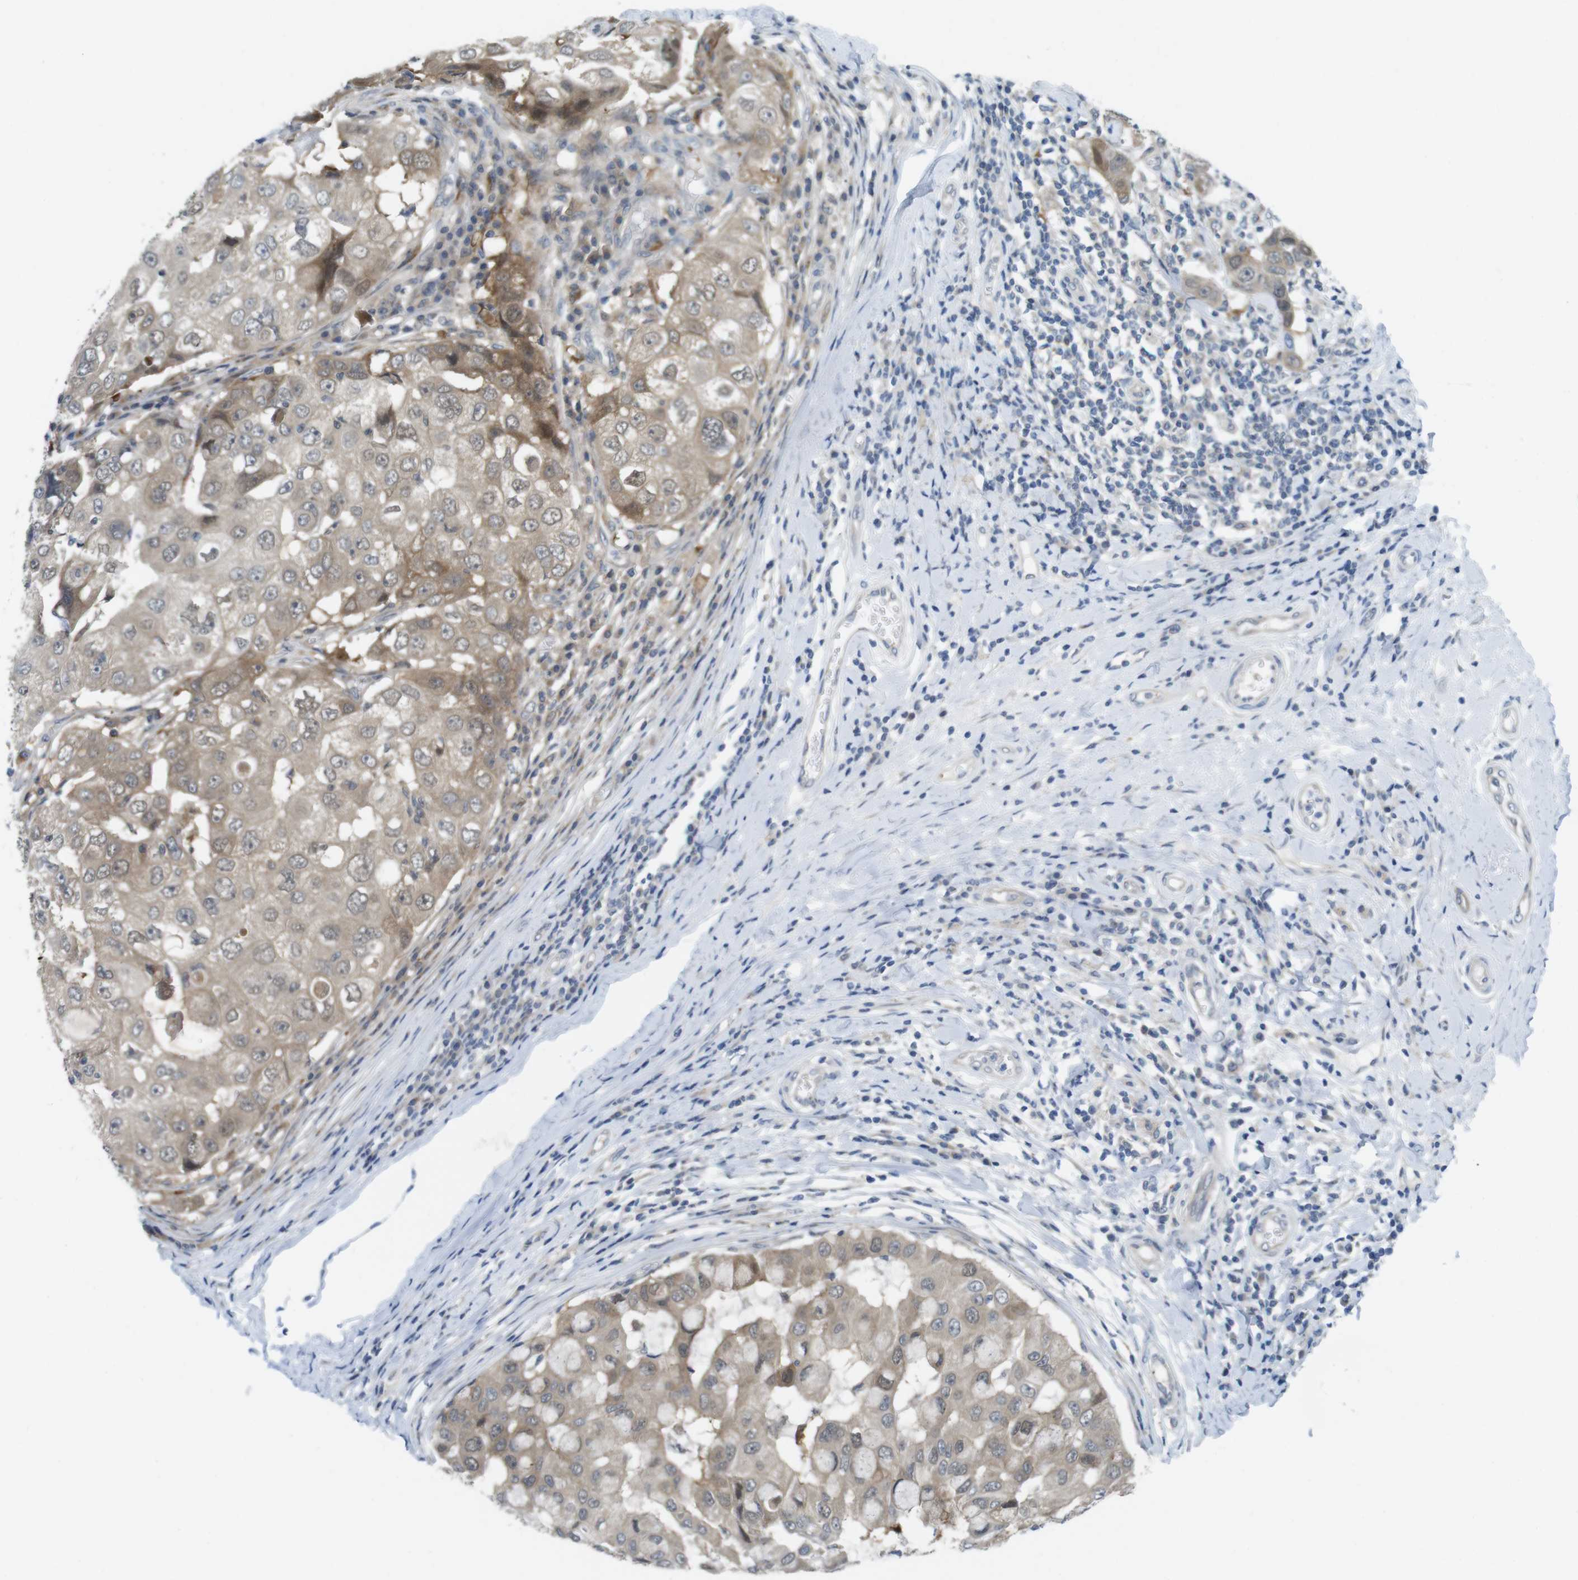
{"staining": {"intensity": "weak", "quantity": ">75%", "location": "cytoplasmic/membranous"}, "tissue": "breast cancer", "cell_type": "Tumor cells", "image_type": "cancer", "snomed": [{"axis": "morphology", "description": "Duct carcinoma"}, {"axis": "topography", "description": "Breast"}], "caption": "Immunohistochemical staining of breast intraductal carcinoma displays low levels of weak cytoplasmic/membranous protein expression in about >75% of tumor cells.", "gene": "CASP2", "patient": {"sex": "female", "age": 27}}